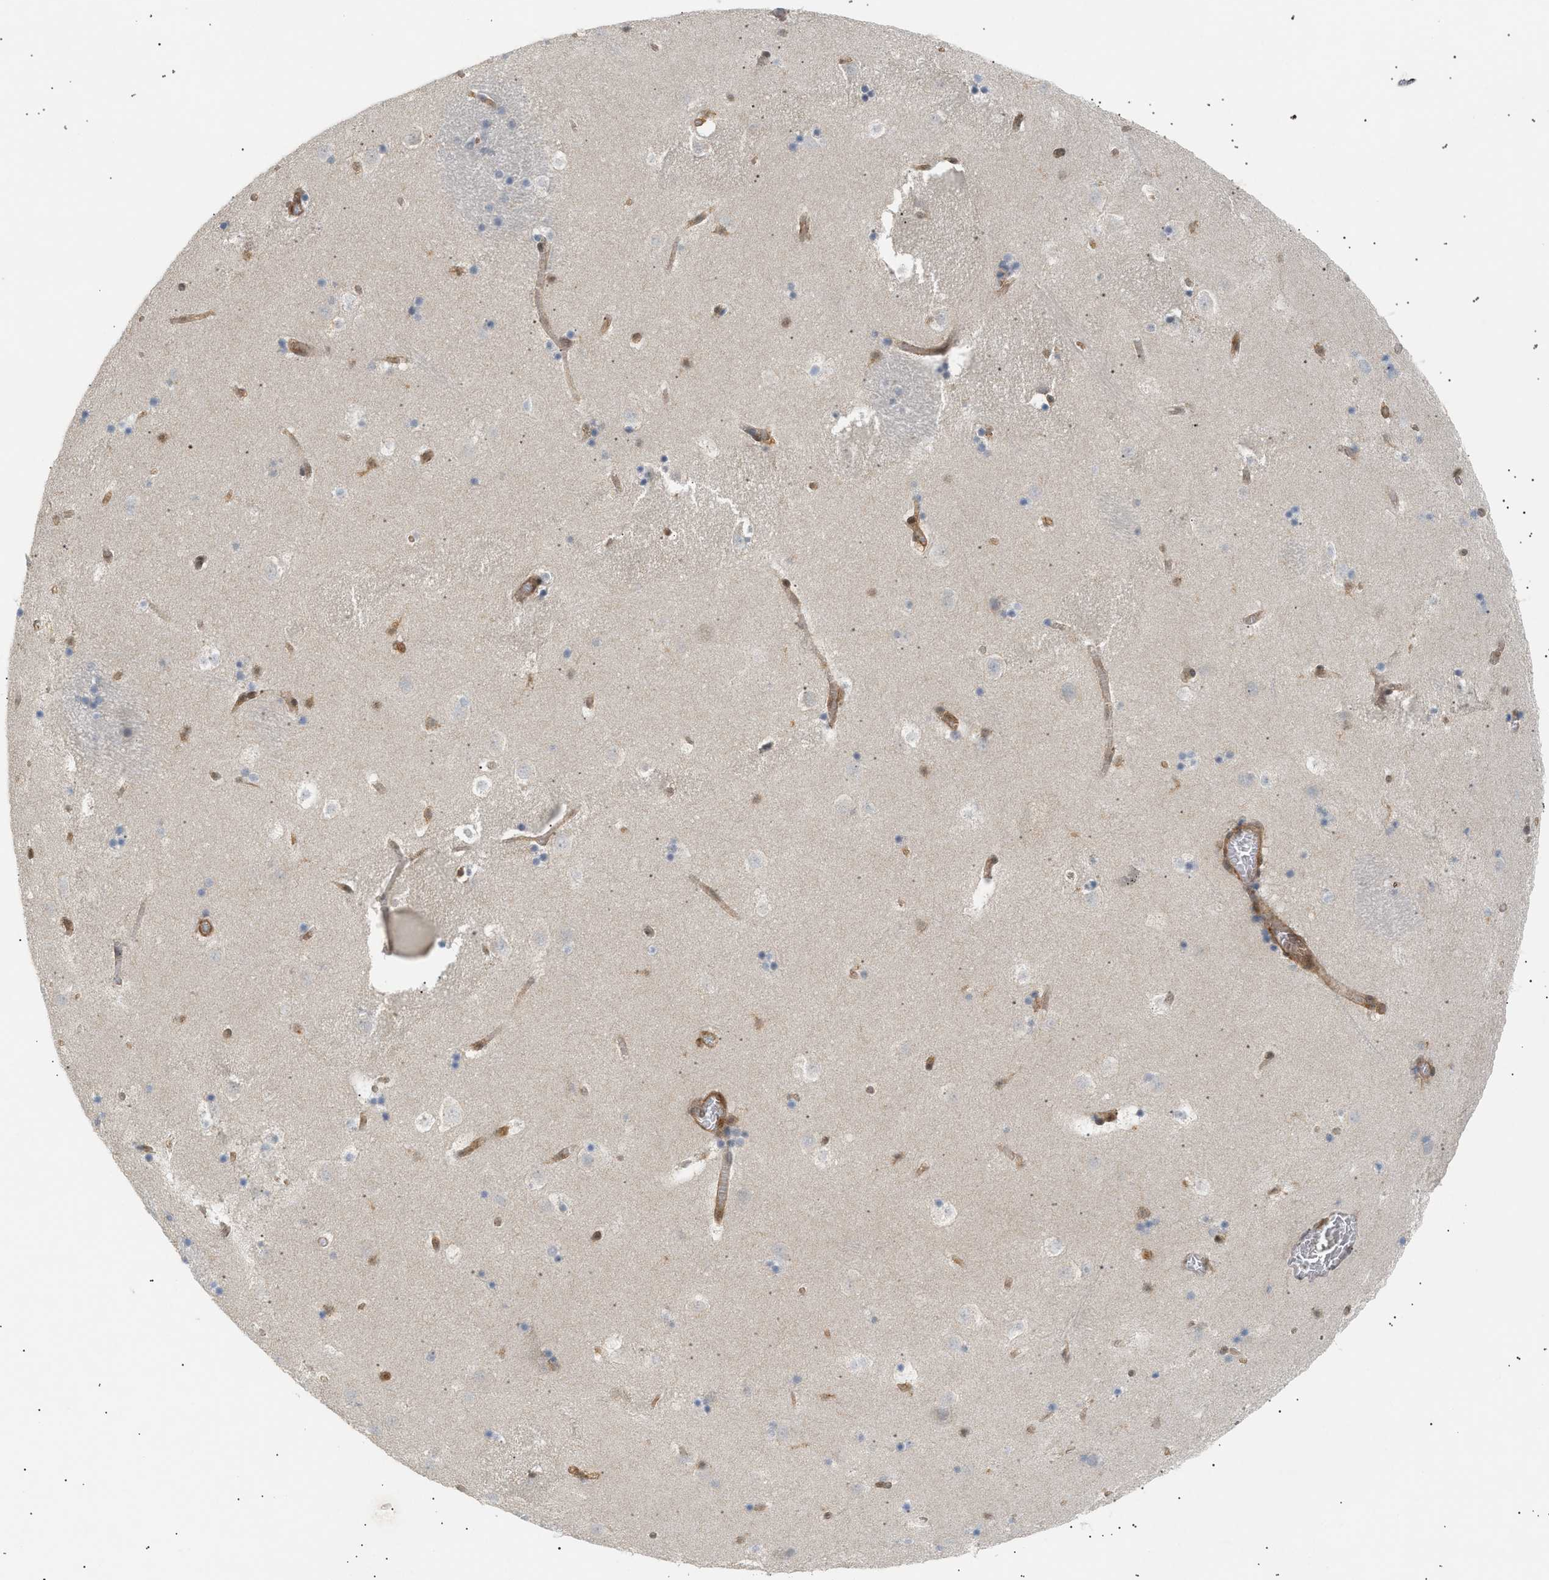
{"staining": {"intensity": "negative", "quantity": "none", "location": "none"}, "tissue": "caudate", "cell_type": "Glial cells", "image_type": "normal", "snomed": [{"axis": "morphology", "description": "Normal tissue, NOS"}, {"axis": "topography", "description": "Lateral ventricle wall"}], "caption": "A high-resolution micrograph shows immunohistochemistry staining of unremarkable caudate, which exhibits no significant staining in glial cells. (DAB (3,3'-diaminobenzidine) immunohistochemistry (IHC), high magnification).", "gene": "SHC1", "patient": {"sex": "male", "age": 45}}